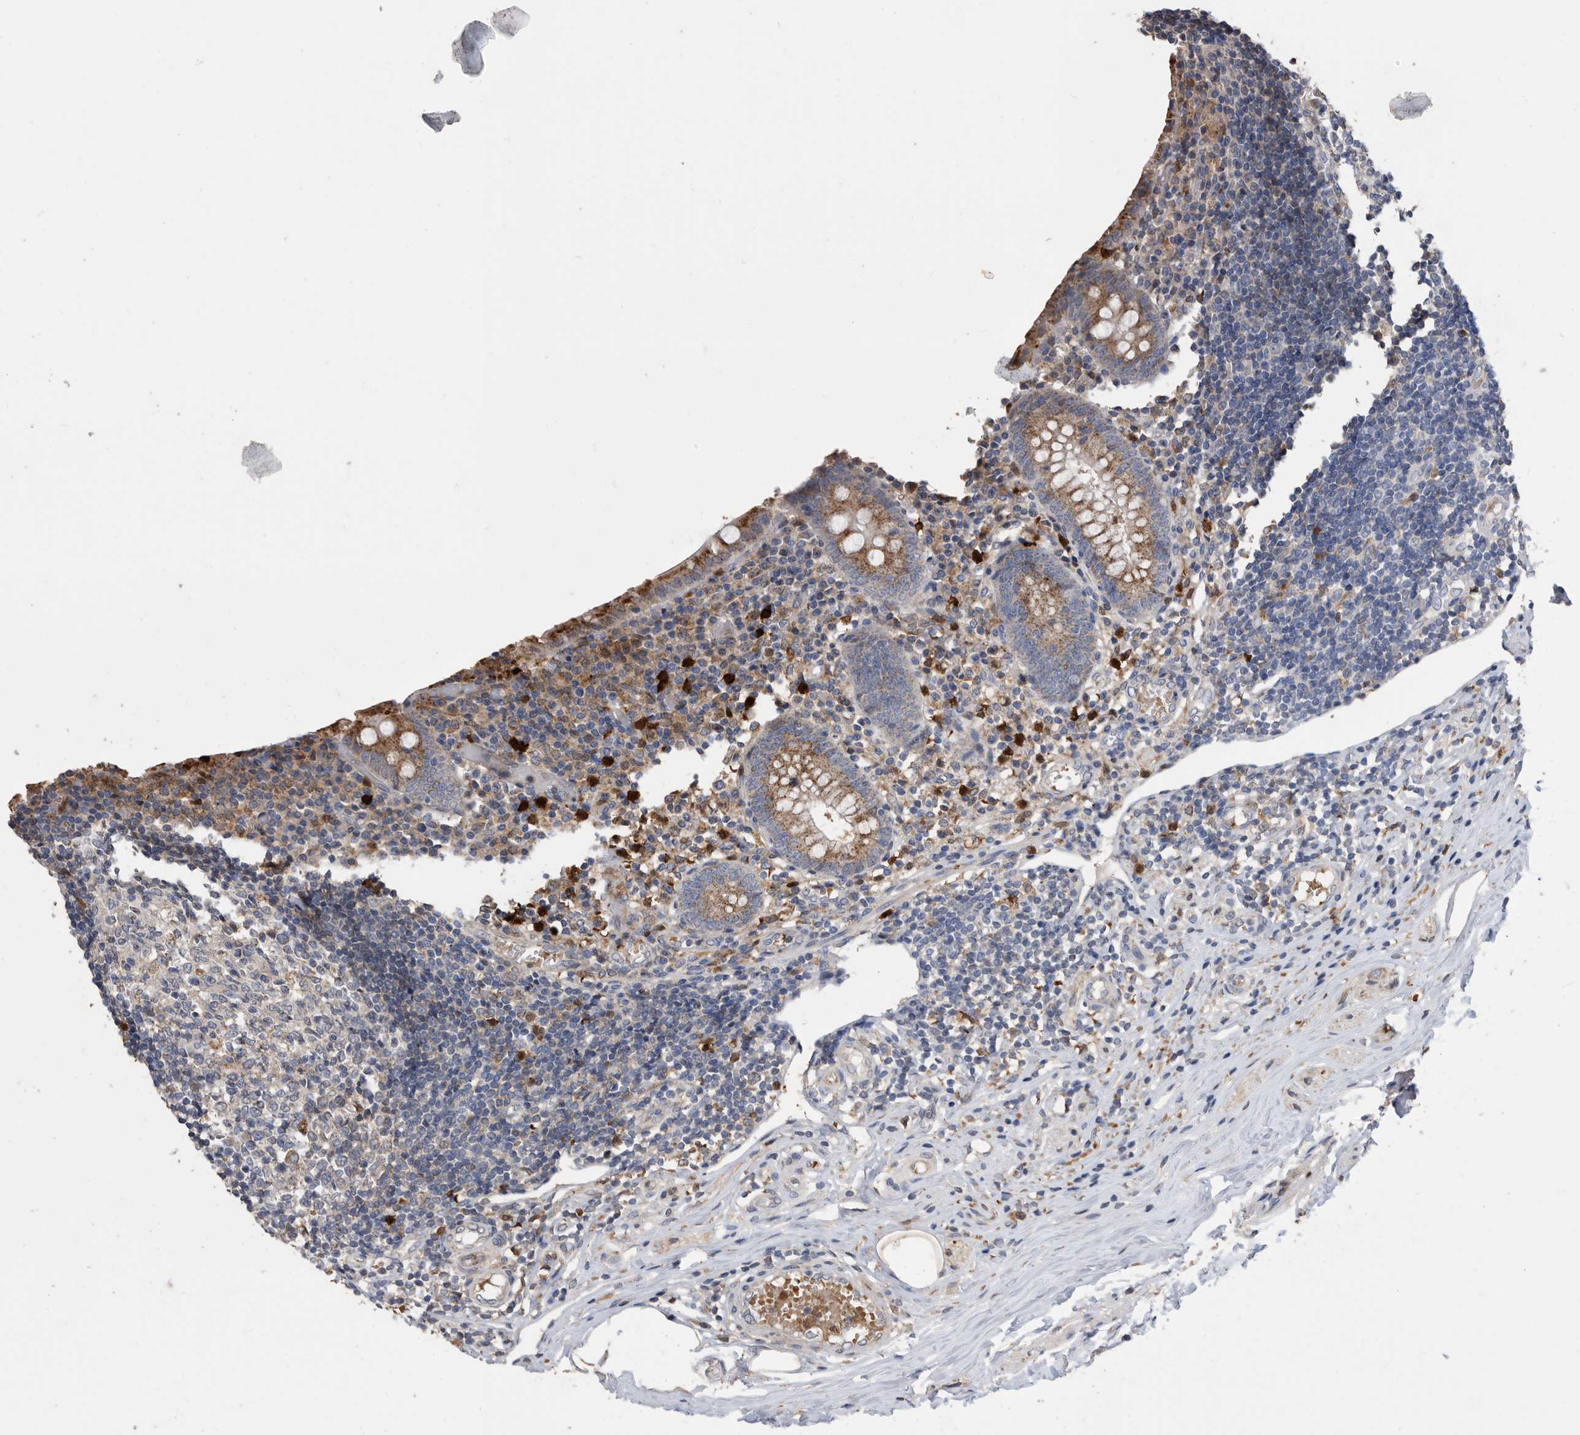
{"staining": {"intensity": "moderate", "quantity": ">75%", "location": "cytoplasmic/membranous"}, "tissue": "appendix", "cell_type": "Glandular cells", "image_type": "normal", "snomed": [{"axis": "morphology", "description": "Normal tissue, NOS"}, {"axis": "topography", "description": "Appendix"}], "caption": "Appendix stained with a brown dye shows moderate cytoplasmic/membranous positive staining in approximately >75% of glandular cells.", "gene": "CRISPLD2", "patient": {"sex": "female", "age": 17}}